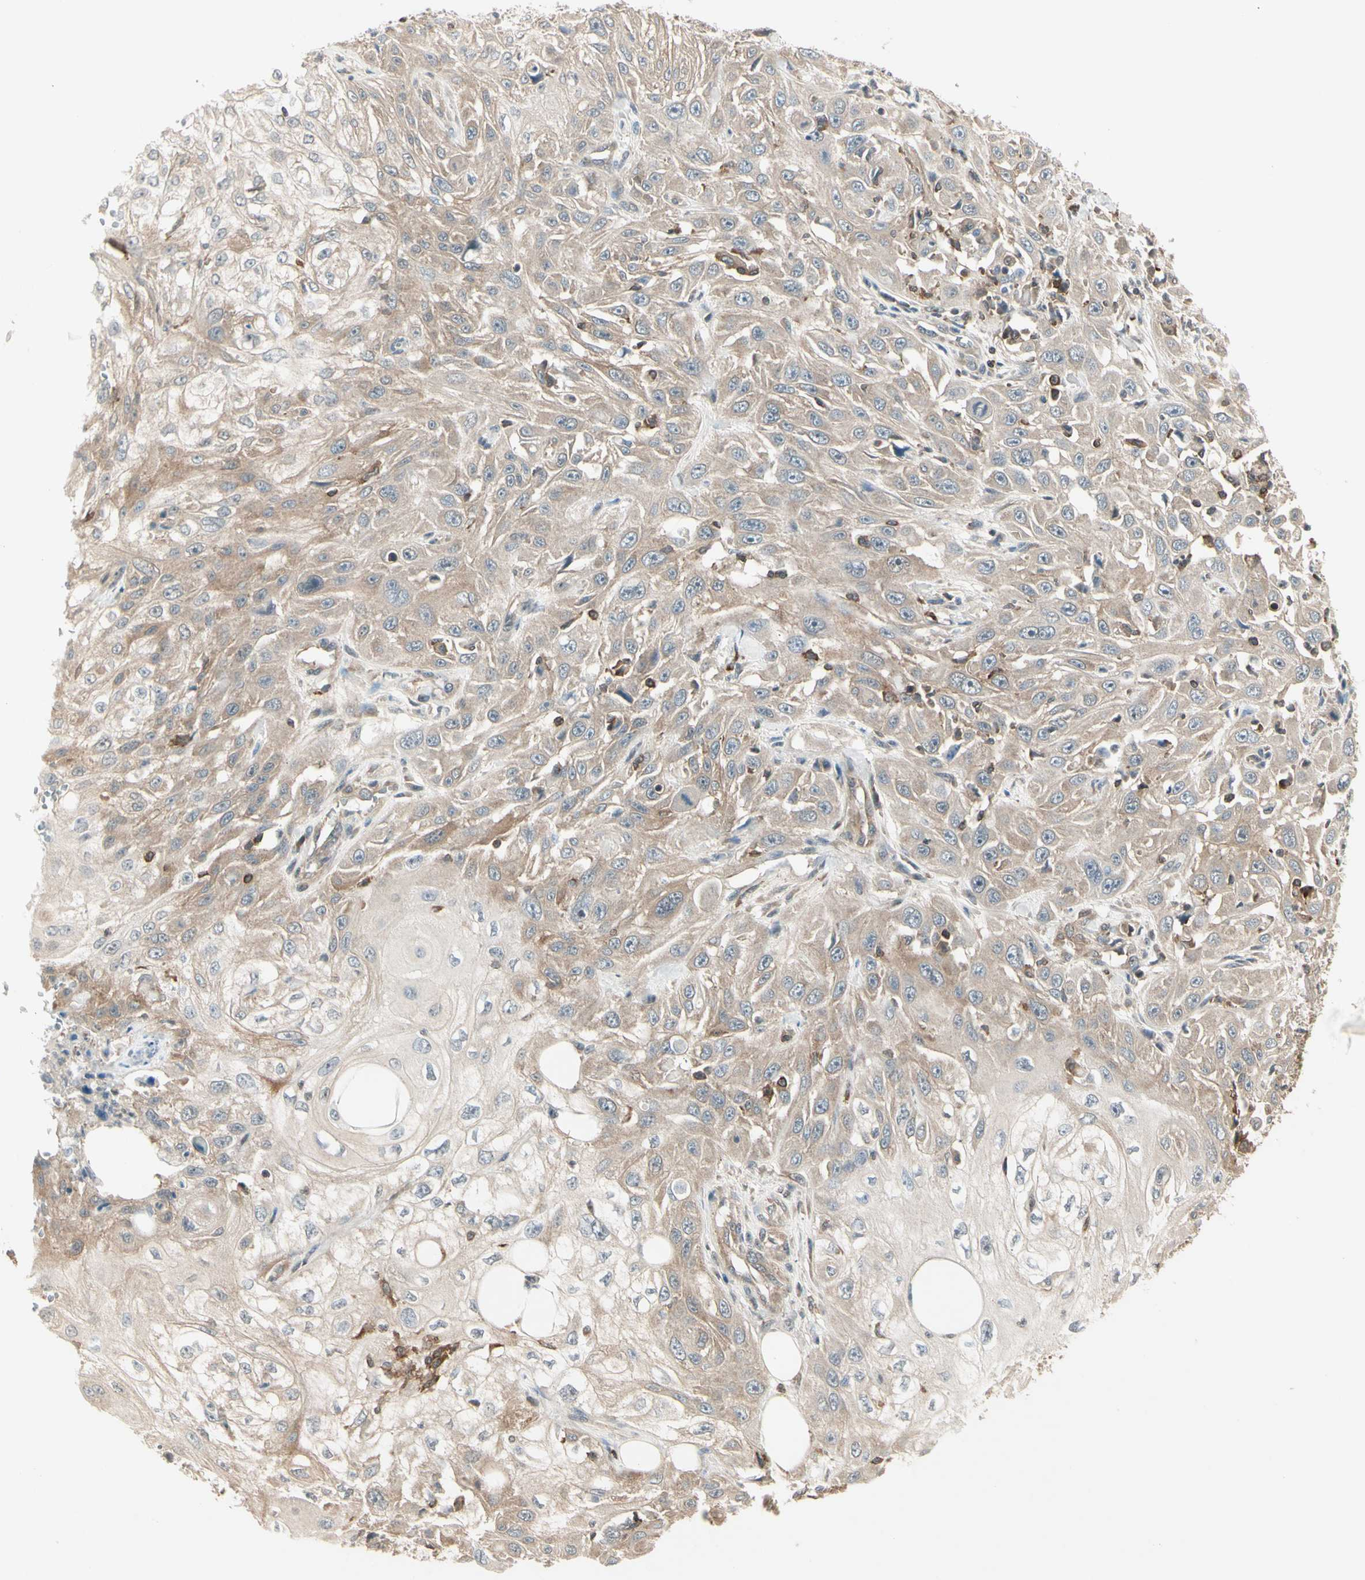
{"staining": {"intensity": "weak", "quantity": ">75%", "location": "cytoplasmic/membranous"}, "tissue": "skin cancer", "cell_type": "Tumor cells", "image_type": "cancer", "snomed": [{"axis": "morphology", "description": "Squamous cell carcinoma, NOS"}, {"axis": "topography", "description": "Skin"}], "caption": "Skin squamous cell carcinoma stained with DAB immunohistochemistry demonstrates low levels of weak cytoplasmic/membranous positivity in about >75% of tumor cells. The protein is stained brown, and the nuclei are stained in blue (DAB IHC with brightfield microscopy, high magnification).", "gene": "OXSR1", "patient": {"sex": "male", "age": 75}}